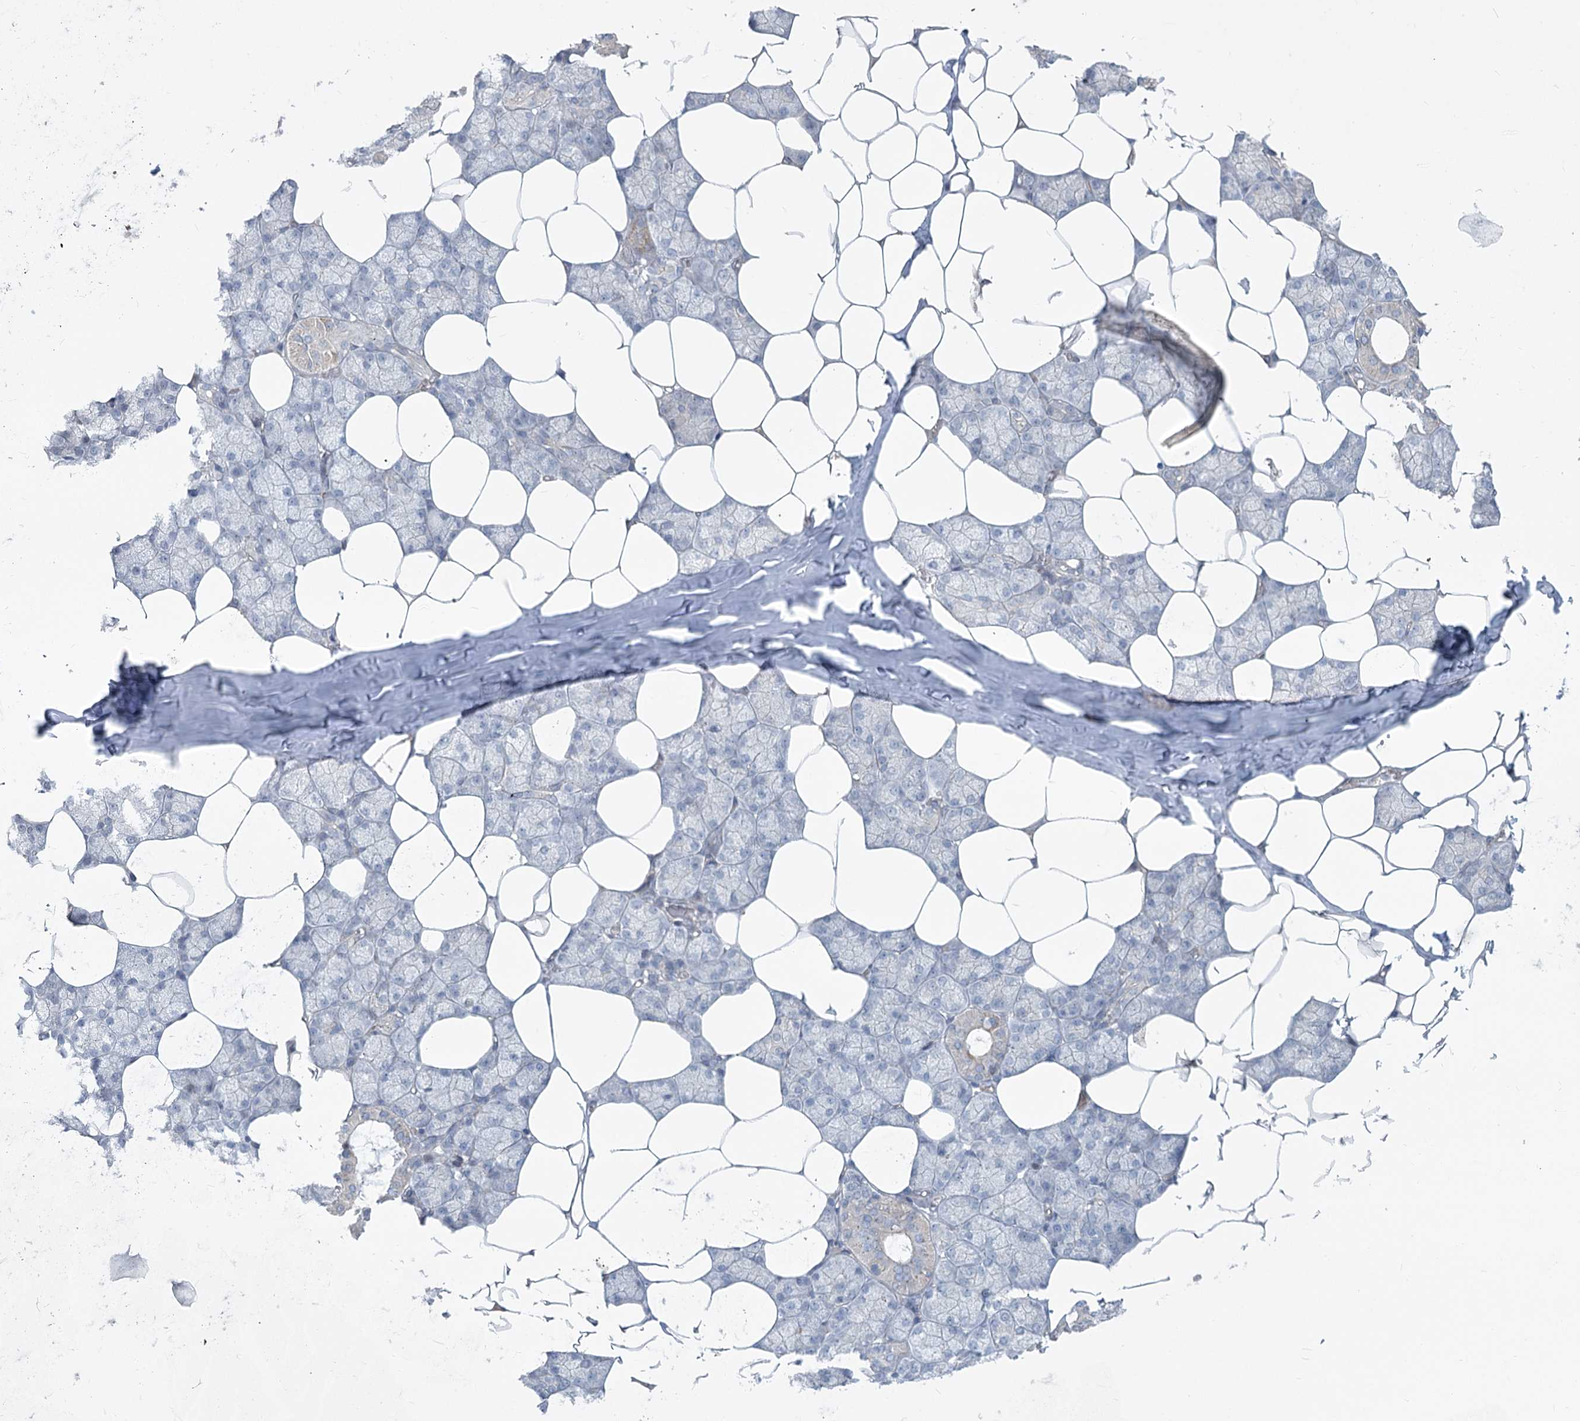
{"staining": {"intensity": "weak", "quantity": "<25%", "location": "cytoplasmic/membranous,nuclear"}, "tissue": "salivary gland", "cell_type": "Glandular cells", "image_type": "normal", "snomed": [{"axis": "morphology", "description": "Normal tissue, NOS"}, {"axis": "topography", "description": "Salivary gland"}], "caption": "Salivary gland stained for a protein using immunohistochemistry demonstrates no expression glandular cells.", "gene": "ABITRAM", "patient": {"sex": "male", "age": 62}}